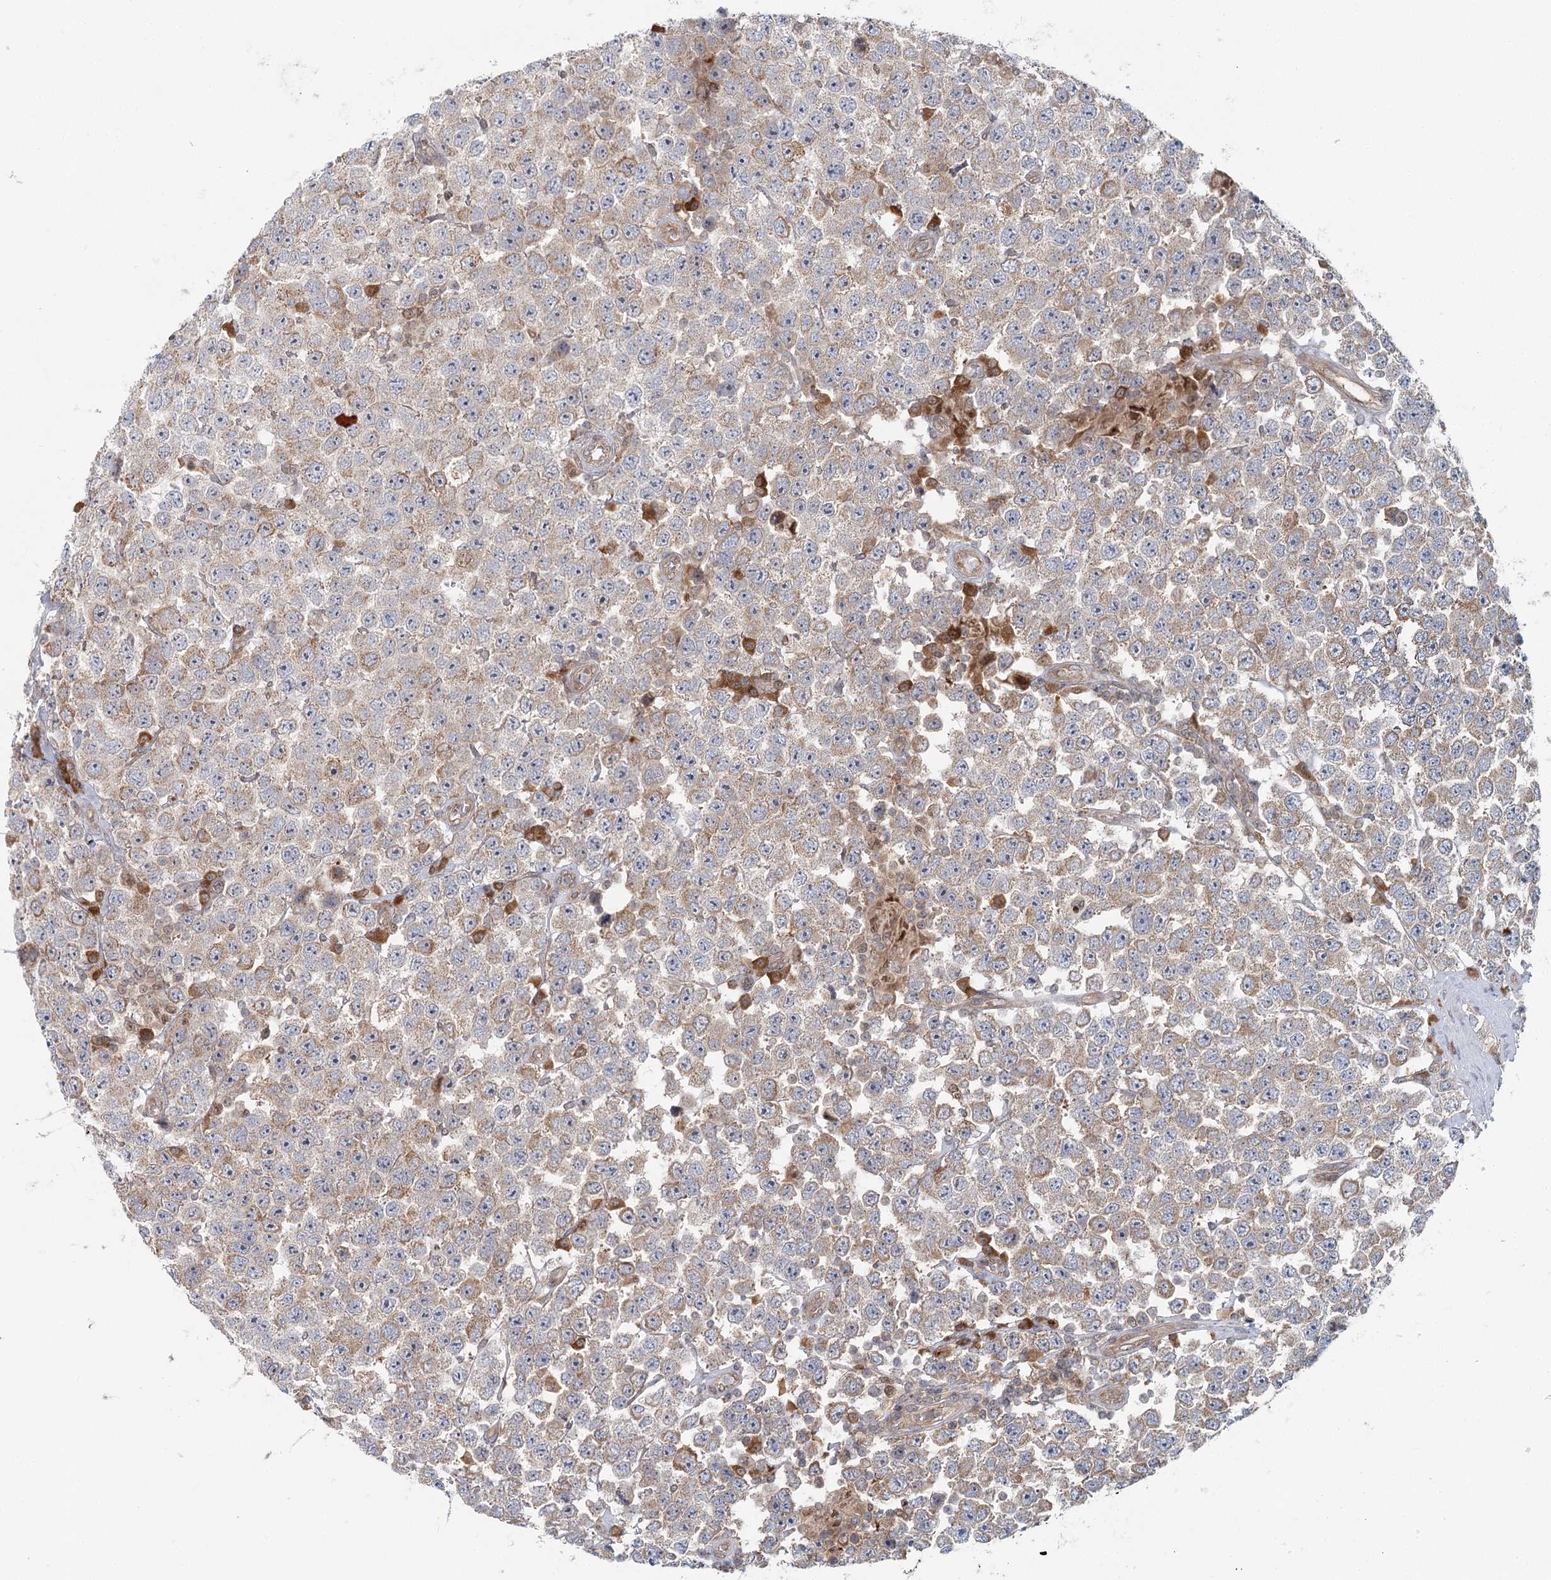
{"staining": {"intensity": "weak", "quantity": ">75%", "location": "cytoplasmic/membranous"}, "tissue": "testis cancer", "cell_type": "Tumor cells", "image_type": "cancer", "snomed": [{"axis": "morphology", "description": "Seminoma, NOS"}, {"axis": "topography", "description": "Testis"}], "caption": "Weak cytoplasmic/membranous protein positivity is appreciated in about >75% of tumor cells in testis cancer.", "gene": "THNSL1", "patient": {"sex": "male", "age": 28}}